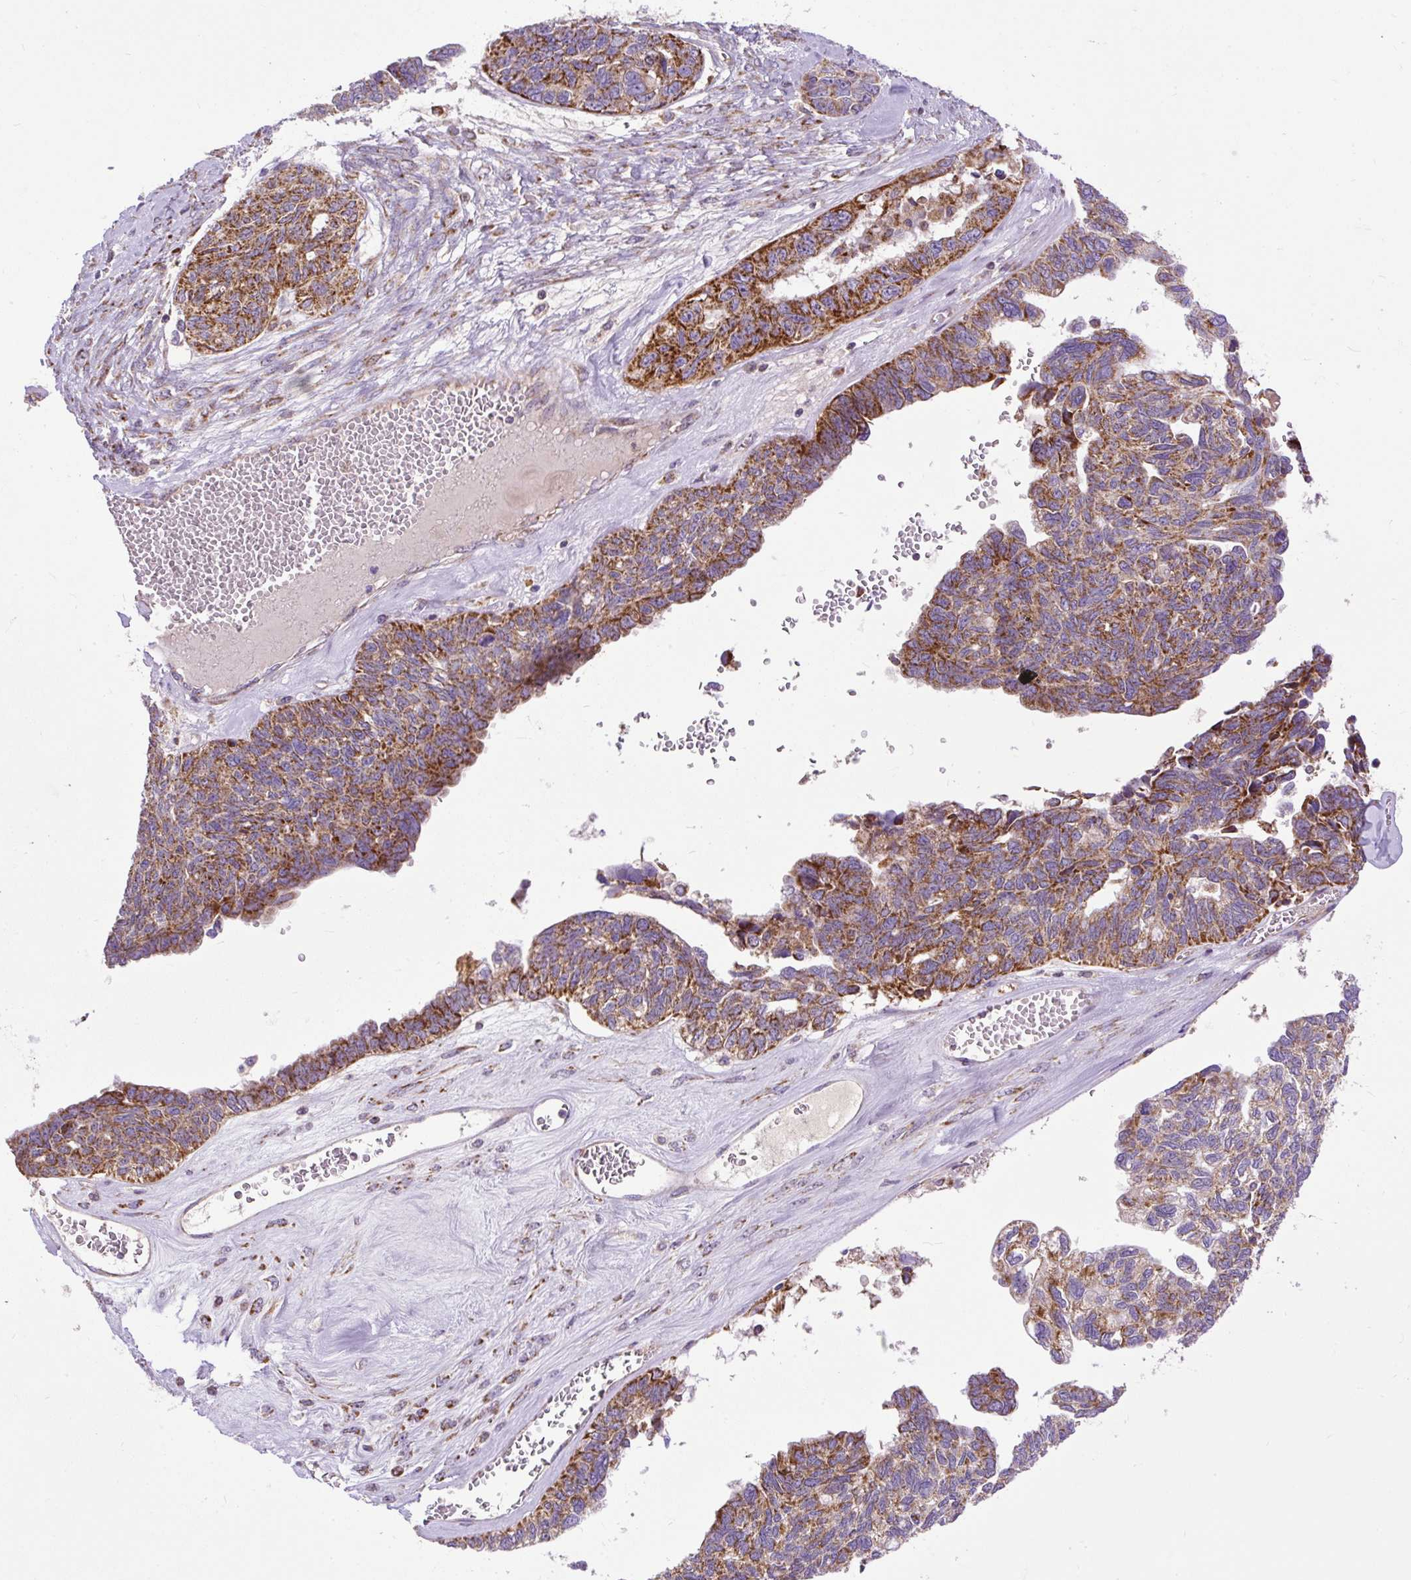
{"staining": {"intensity": "strong", "quantity": ">75%", "location": "cytoplasmic/membranous"}, "tissue": "ovarian cancer", "cell_type": "Tumor cells", "image_type": "cancer", "snomed": [{"axis": "morphology", "description": "Cystadenocarcinoma, serous, NOS"}, {"axis": "topography", "description": "Ovary"}], "caption": "Immunohistochemical staining of human serous cystadenocarcinoma (ovarian) demonstrates strong cytoplasmic/membranous protein expression in about >75% of tumor cells. The protein is stained brown, and the nuclei are stained in blue (DAB (3,3'-diaminobenzidine) IHC with brightfield microscopy, high magnification).", "gene": "TOMM40", "patient": {"sex": "female", "age": 79}}